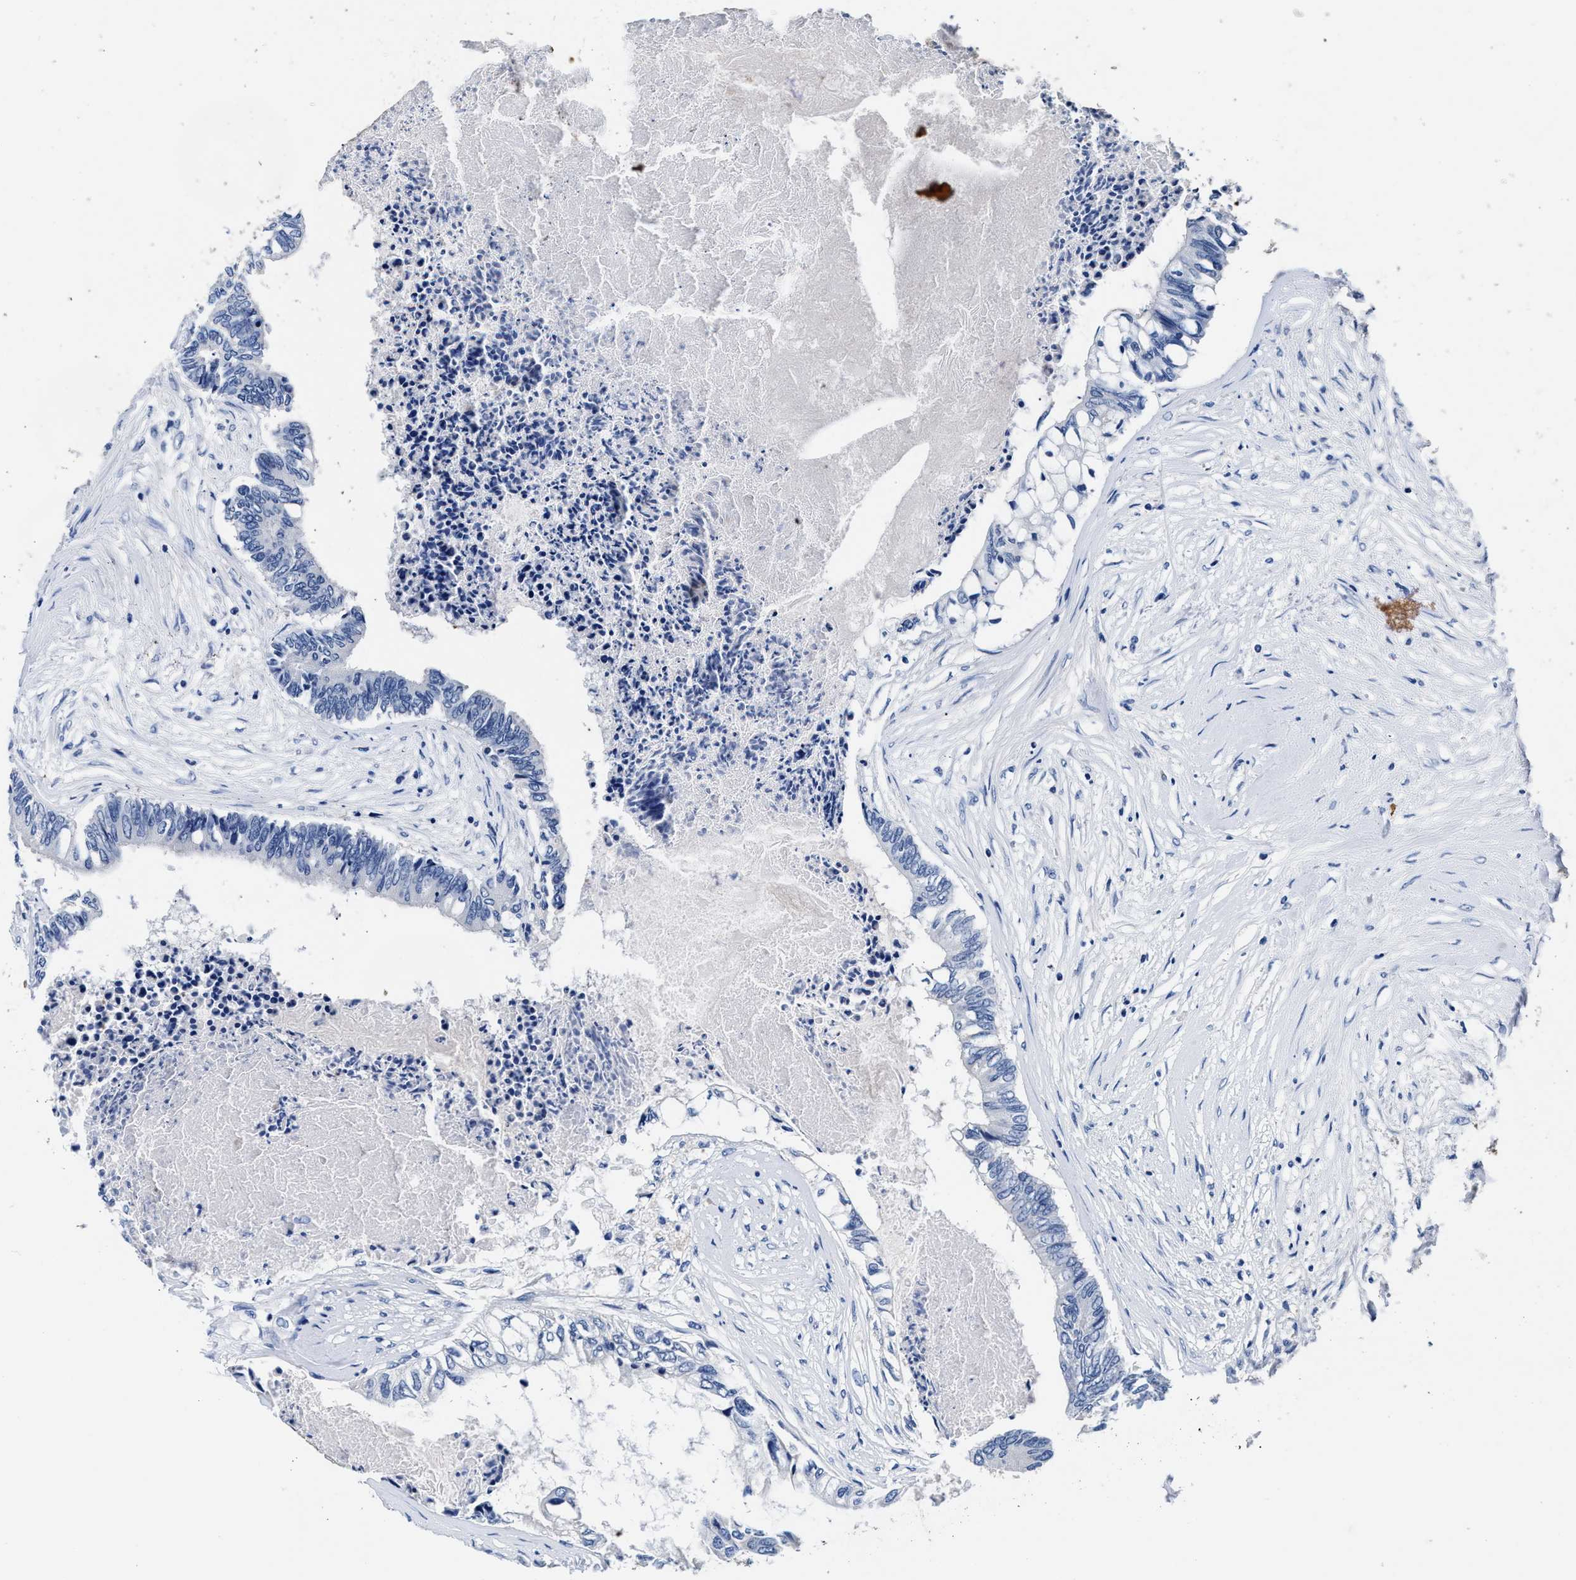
{"staining": {"intensity": "negative", "quantity": "none", "location": "none"}, "tissue": "colorectal cancer", "cell_type": "Tumor cells", "image_type": "cancer", "snomed": [{"axis": "morphology", "description": "Adenocarcinoma, NOS"}, {"axis": "topography", "description": "Rectum"}], "caption": "IHC photomicrograph of colorectal cancer (adenocarcinoma) stained for a protein (brown), which displays no staining in tumor cells.", "gene": "GSTM1", "patient": {"sex": "male", "age": 63}}